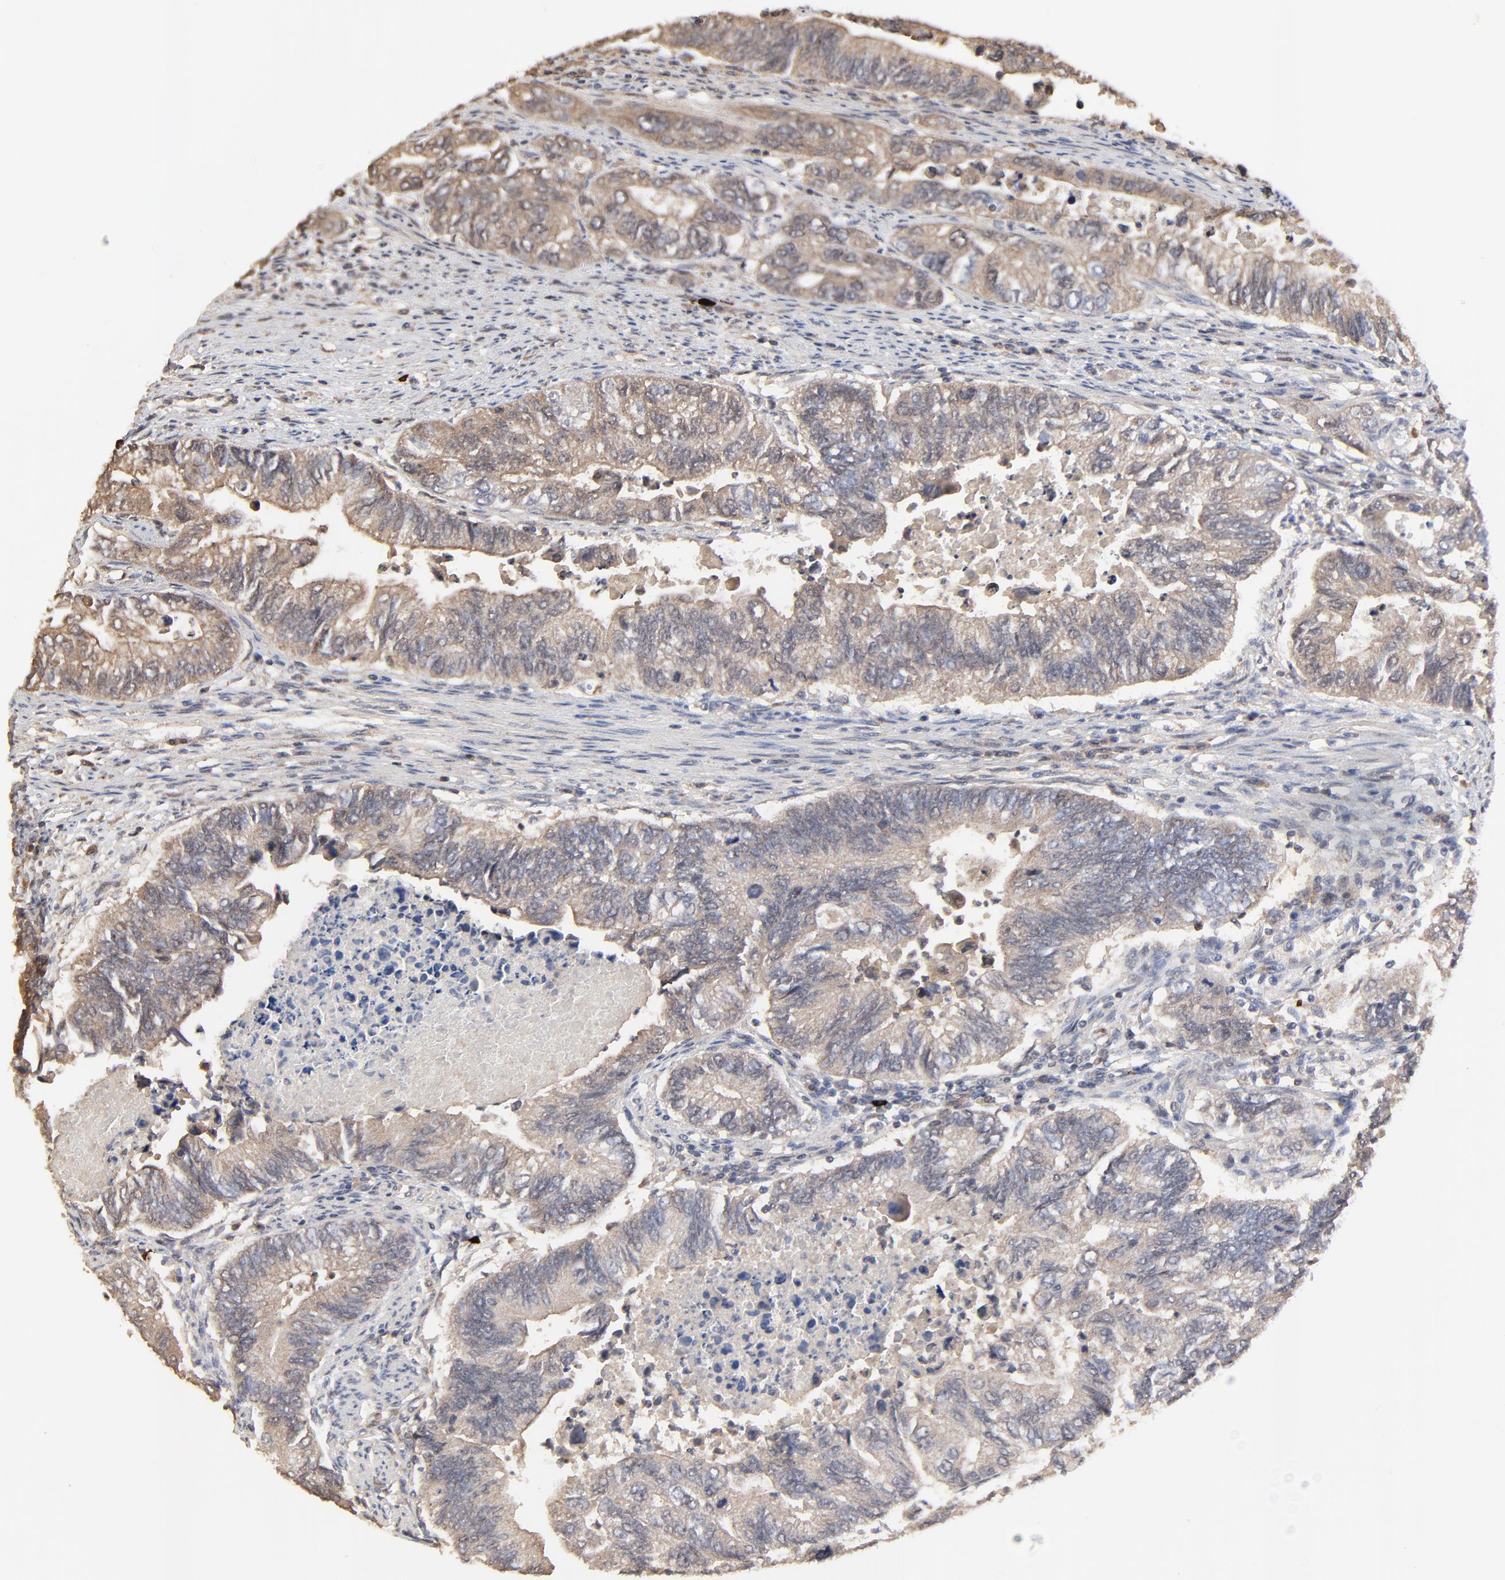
{"staining": {"intensity": "moderate", "quantity": ">75%", "location": "cytoplasmic/membranous"}, "tissue": "colorectal cancer", "cell_type": "Tumor cells", "image_type": "cancer", "snomed": [{"axis": "morphology", "description": "Adenocarcinoma, NOS"}, {"axis": "topography", "description": "Colon"}], "caption": "This photomicrograph reveals immunohistochemistry (IHC) staining of human colorectal cancer (adenocarcinoma), with medium moderate cytoplasmic/membranous expression in about >75% of tumor cells.", "gene": "VPREB3", "patient": {"sex": "female", "age": 11}}